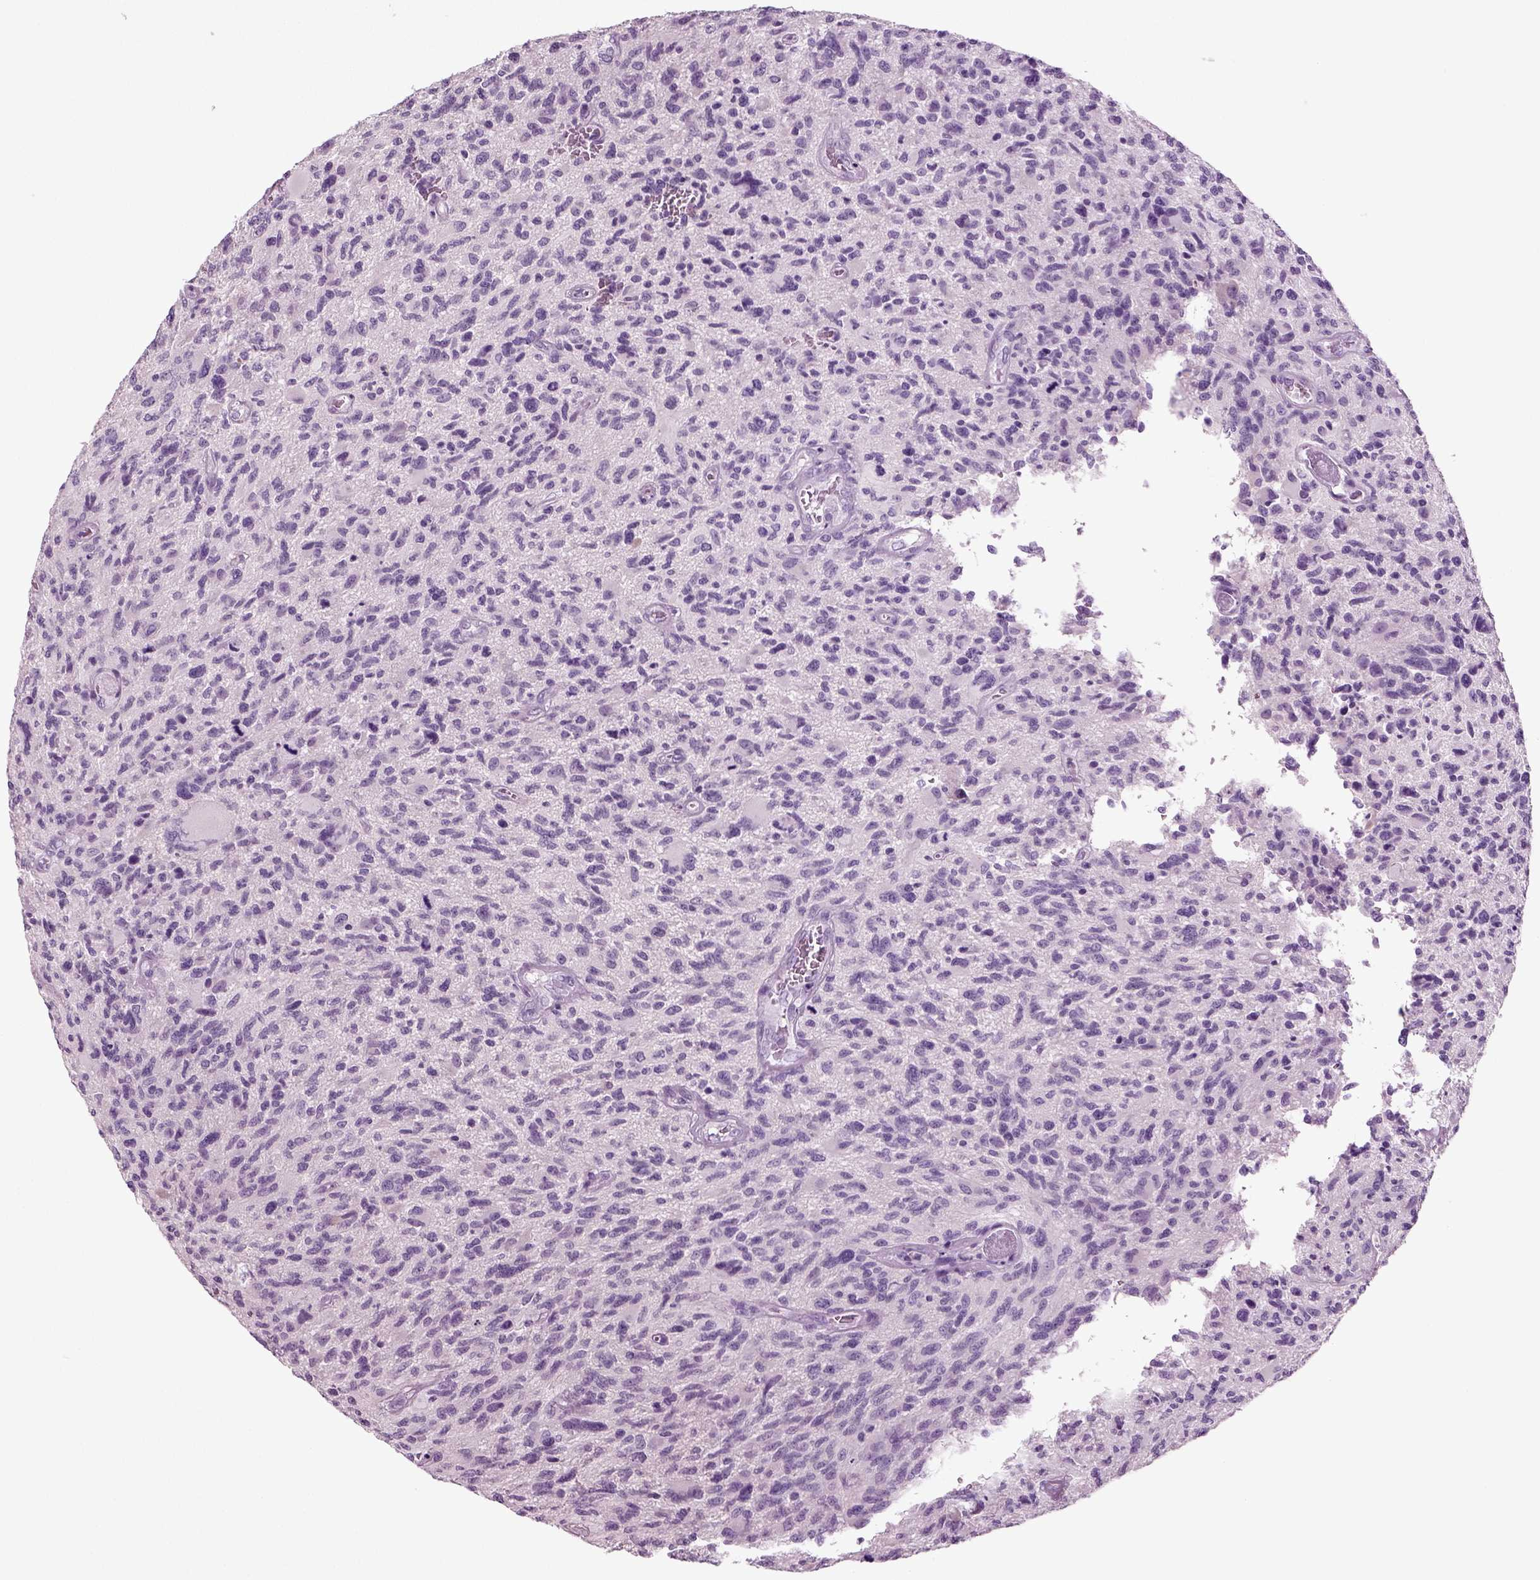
{"staining": {"intensity": "negative", "quantity": "none", "location": "none"}, "tissue": "glioma", "cell_type": "Tumor cells", "image_type": "cancer", "snomed": [{"axis": "morphology", "description": "Glioma, malignant, NOS"}, {"axis": "morphology", "description": "Glioma, malignant, High grade"}, {"axis": "topography", "description": "Brain"}], "caption": "A high-resolution micrograph shows immunohistochemistry (IHC) staining of glioma (malignant), which reveals no significant positivity in tumor cells. (Brightfield microscopy of DAB immunohistochemistry at high magnification).", "gene": "CRABP1", "patient": {"sex": "female", "age": 71}}